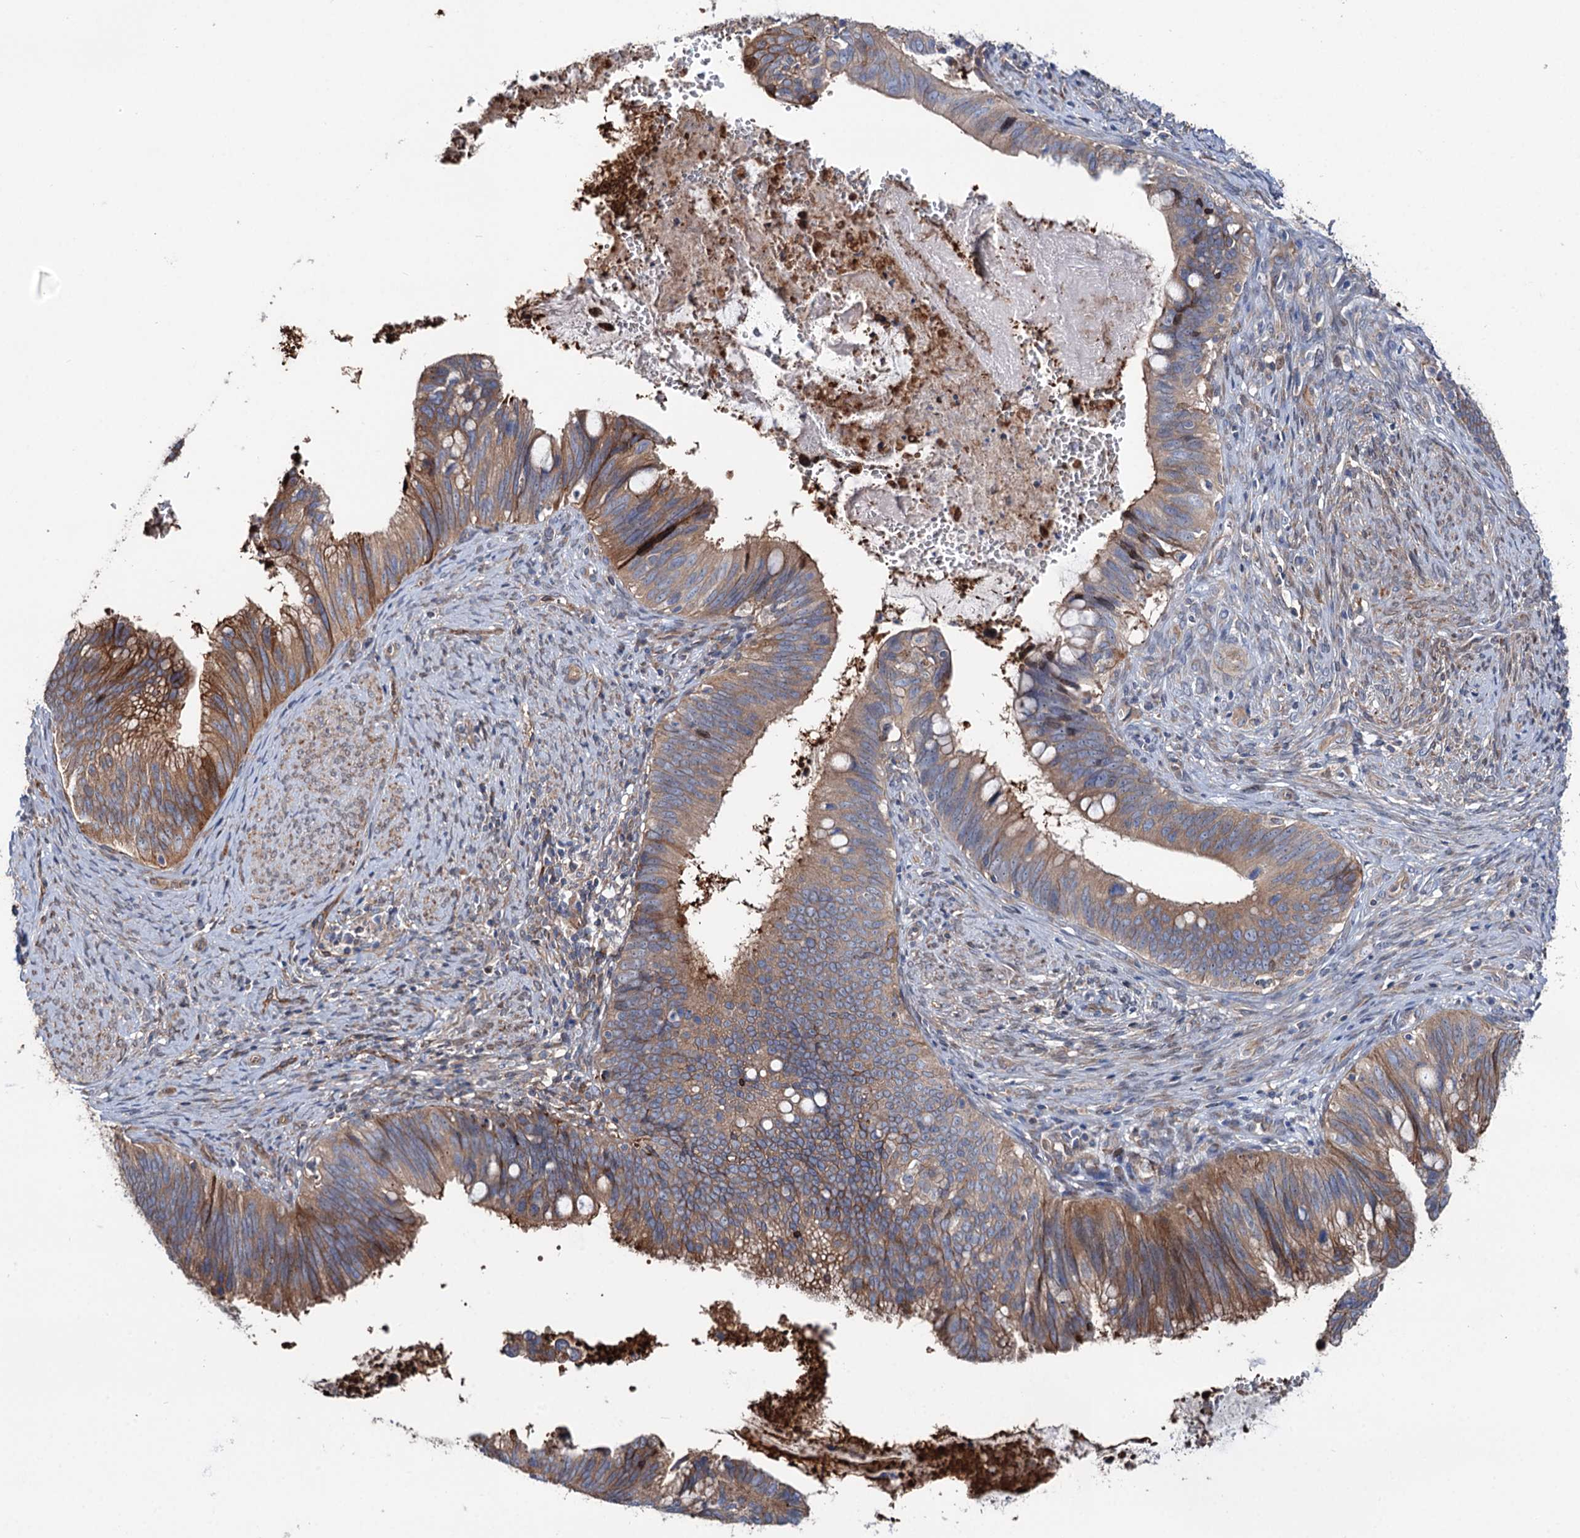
{"staining": {"intensity": "moderate", "quantity": ">75%", "location": "cytoplasmic/membranous"}, "tissue": "cervical cancer", "cell_type": "Tumor cells", "image_type": "cancer", "snomed": [{"axis": "morphology", "description": "Adenocarcinoma, NOS"}, {"axis": "topography", "description": "Cervix"}], "caption": "IHC micrograph of neoplastic tissue: cervical cancer (adenocarcinoma) stained using immunohistochemistry exhibits medium levels of moderate protein expression localized specifically in the cytoplasmic/membranous of tumor cells, appearing as a cytoplasmic/membranous brown color.", "gene": "PTDSS2", "patient": {"sex": "female", "age": 42}}